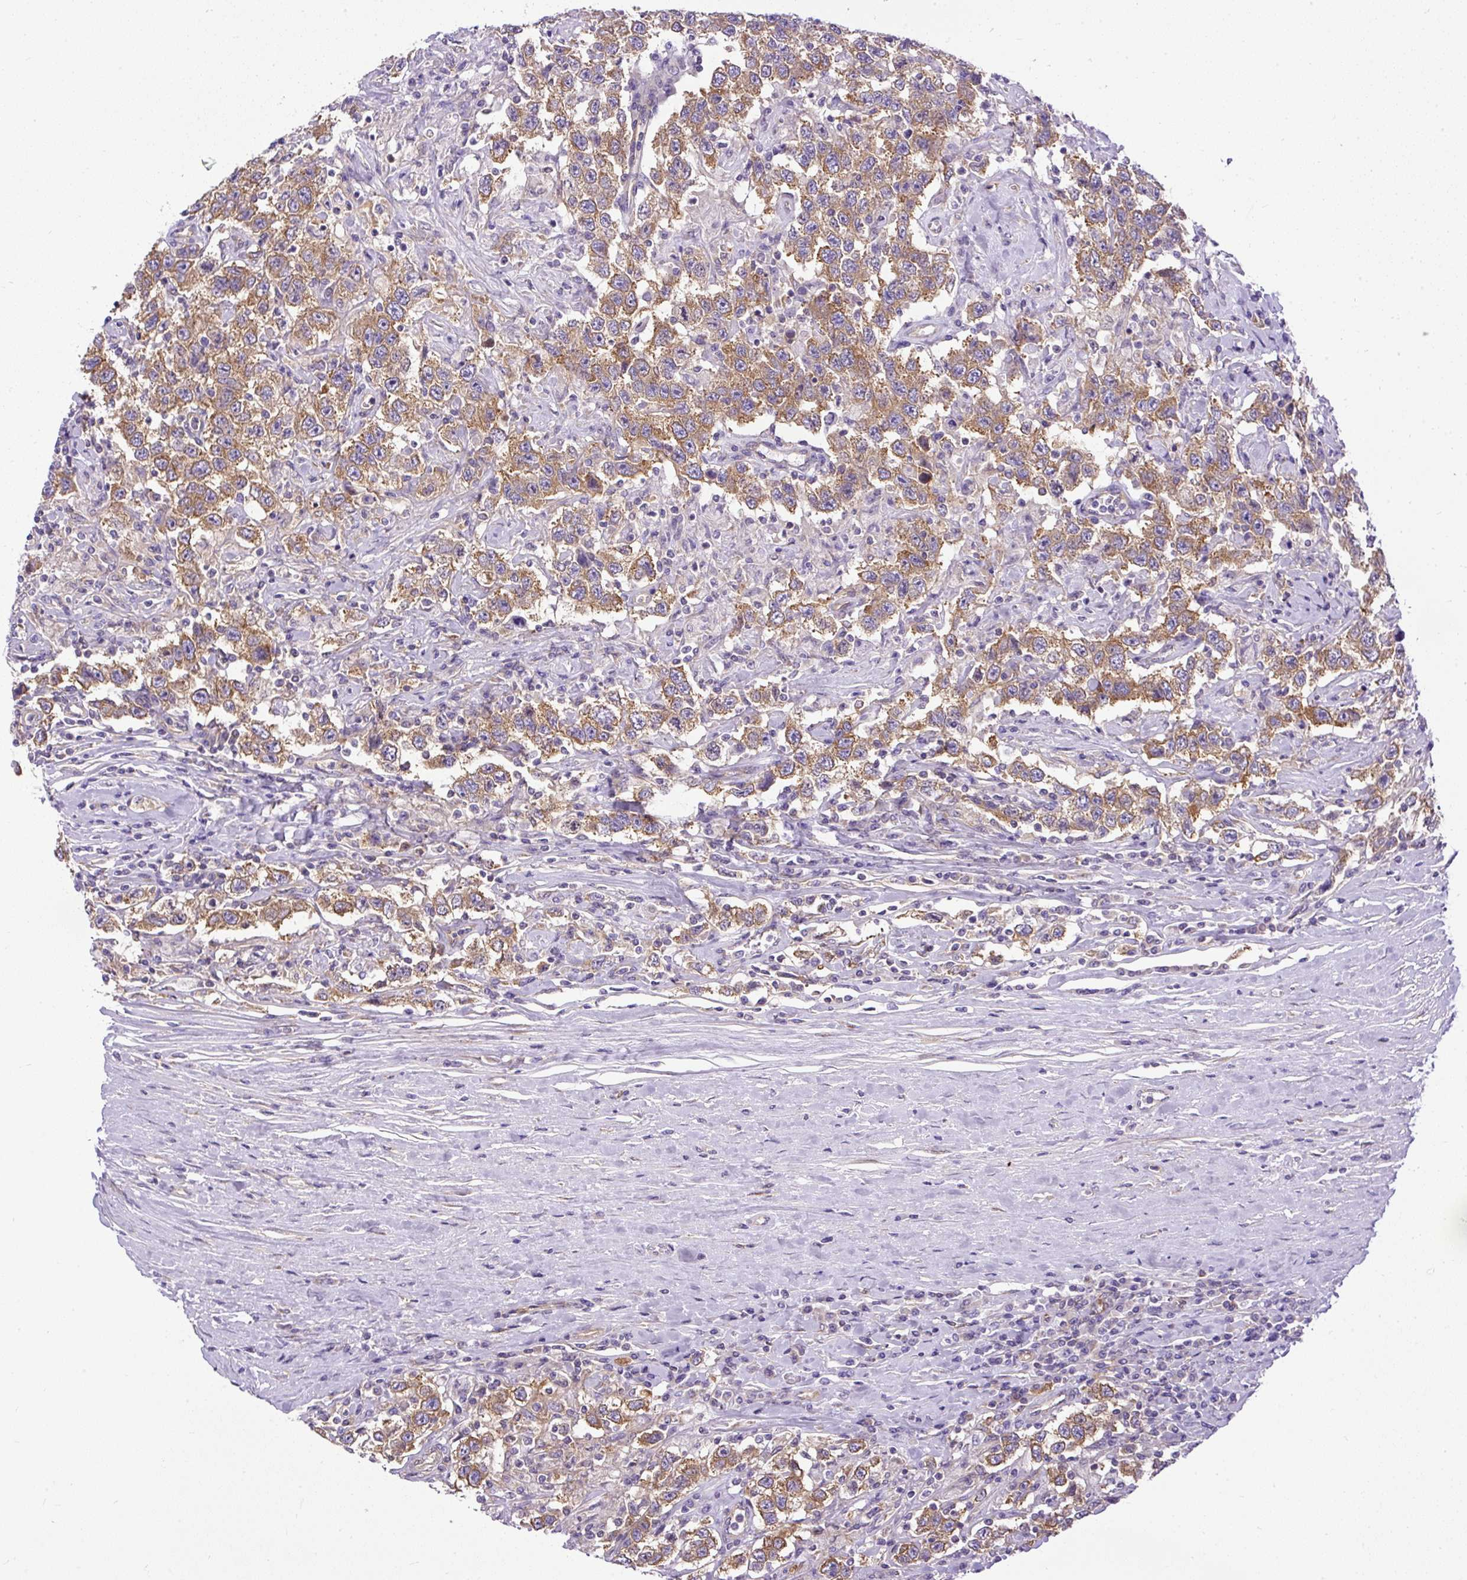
{"staining": {"intensity": "moderate", "quantity": ">75%", "location": "cytoplasmic/membranous"}, "tissue": "testis cancer", "cell_type": "Tumor cells", "image_type": "cancer", "snomed": [{"axis": "morphology", "description": "Seminoma, NOS"}, {"axis": "topography", "description": "Testis"}], "caption": "Immunohistochemical staining of human testis seminoma reveals medium levels of moderate cytoplasmic/membranous protein staining in approximately >75% of tumor cells. (Brightfield microscopy of DAB IHC at high magnification).", "gene": "MAP1S", "patient": {"sex": "male", "age": 41}}